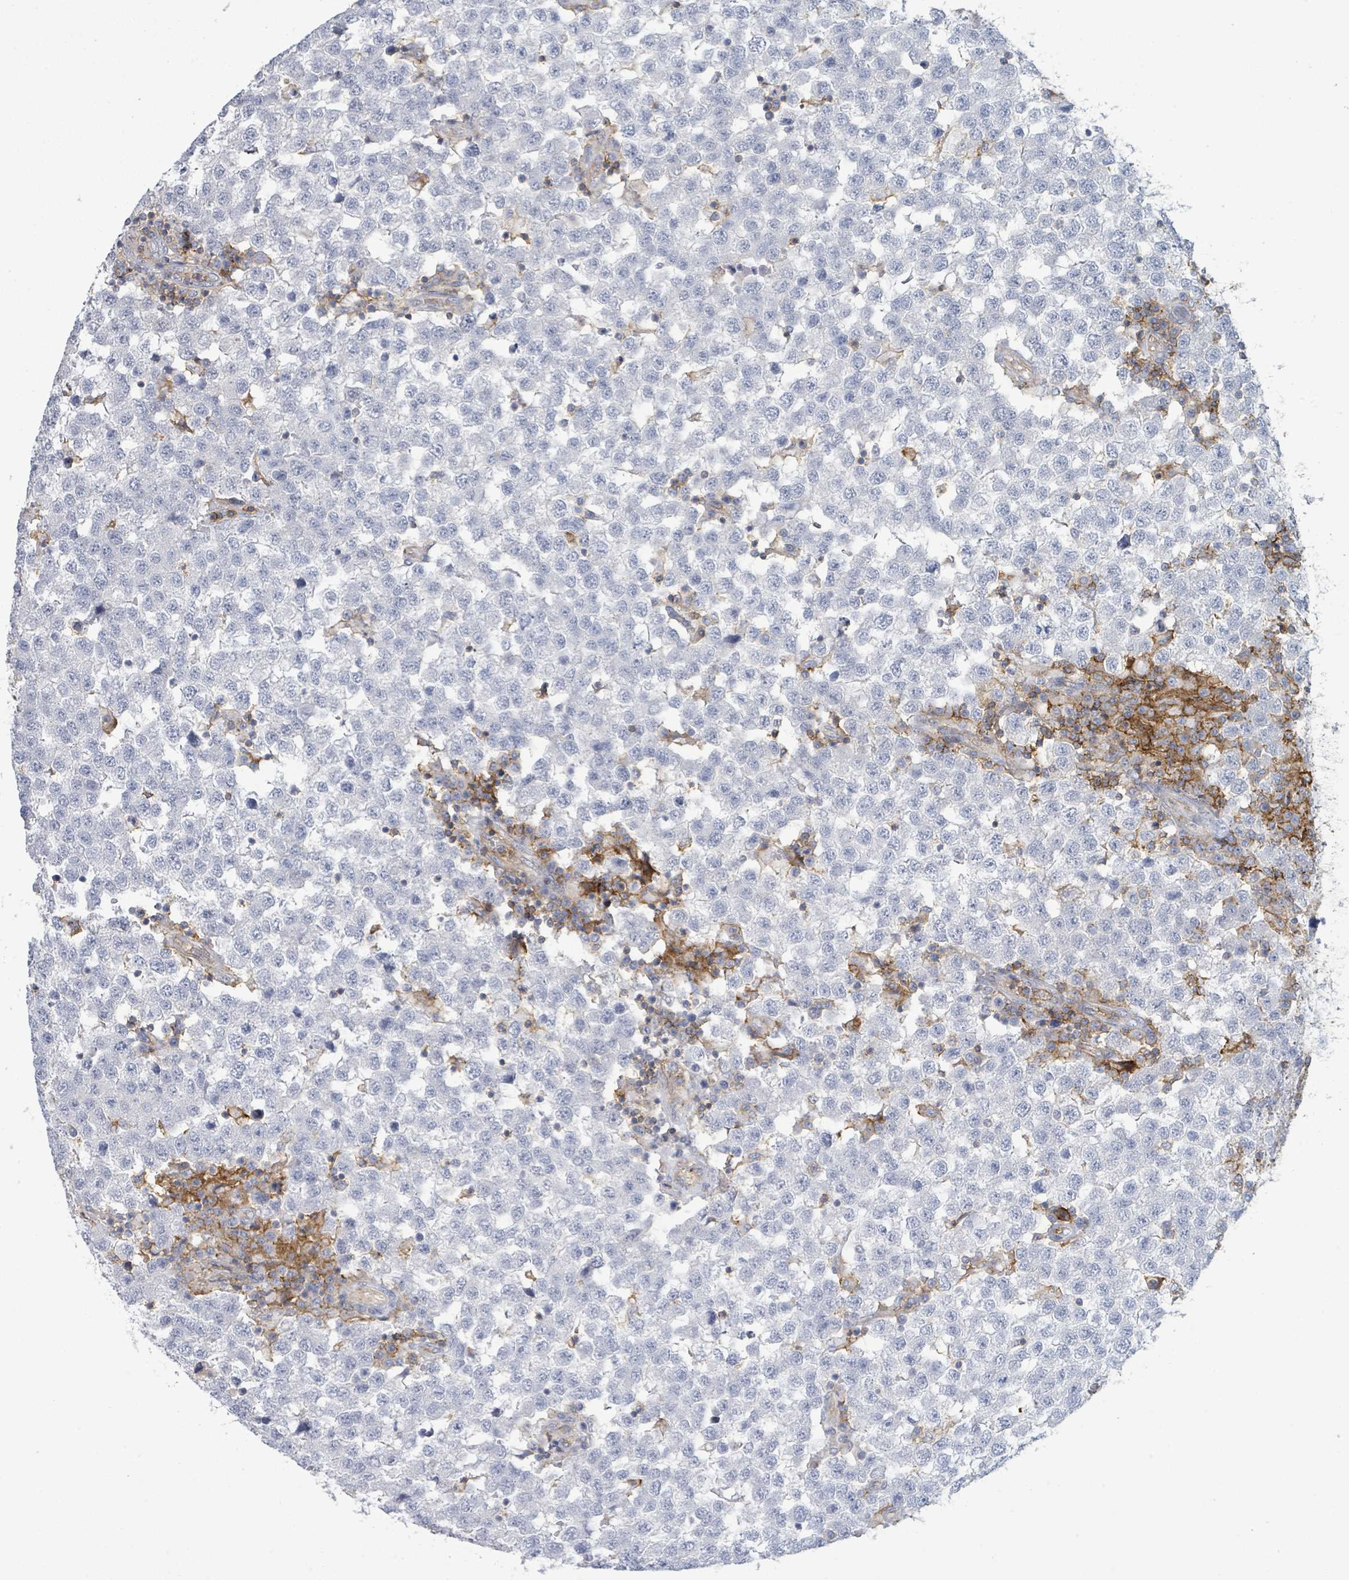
{"staining": {"intensity": "negative", "quantity": "none", "location": "none"}, "tissue": "testis cancer", "cell_type": "Tumor cells", "image_type": "cancer", "snomed": [{"axis": "morphology", "description": "Seminoma, NOS"}, {"axis": "topography", "description": "Testis"}], "caption": "High power microscopy photomicrograph of an immunohistochemistry image of testis seminoma, revealing no significant positivity in tumor cells. (DAB (3,3'-diaminobenzidine) immunohistochemistry (IHC) with hematoxylin counter stain).", "gene": "TNFRSF14", "patient": {"sex": "male", "age": 34}}